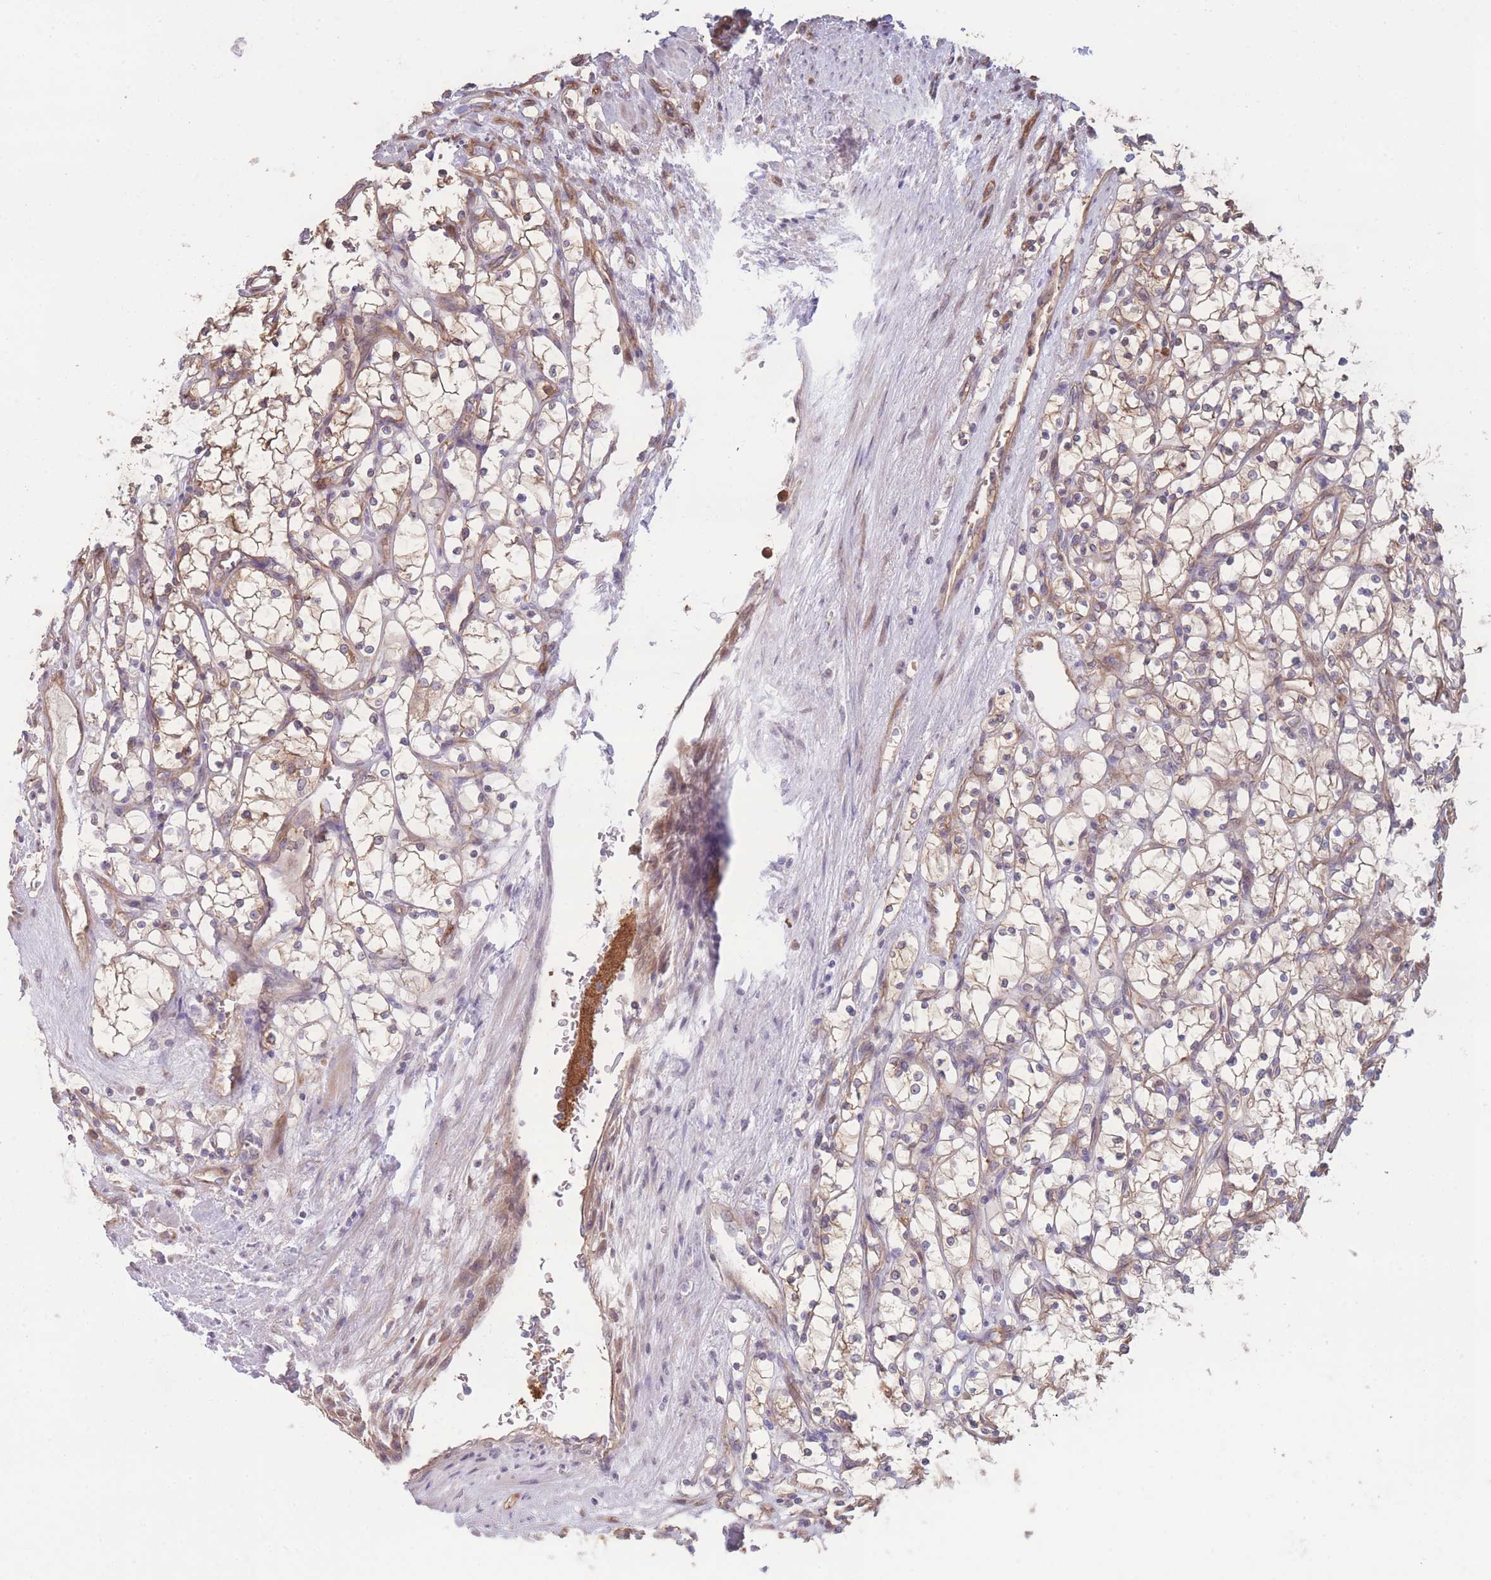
{"staining": {"intensity": "moderate", "quantity": ">75%", "location": "cytoplasmic/membranous"}, "tissue": "renal cancer", "cell_type": "Tumor cells", "image_type": "cancer", "snomed": [{"axis": "morphology", "description": "Adenocarcinoma, NOS"}, {"axis": "topography", "description": "Kidney"}], "caption": "Immunohistochemistry image of neoplastic tissue: adenocarcinoma (renal) stained using immunohistochemistry shows medium levels of moderate protein expression localized specifically in the cytoplasmic/membranous of tumor cells, appearing as a cytoplasmic/membranous brown color.", "gene": "STEAP3", "patient": {"sex": "female", "age": 69}}